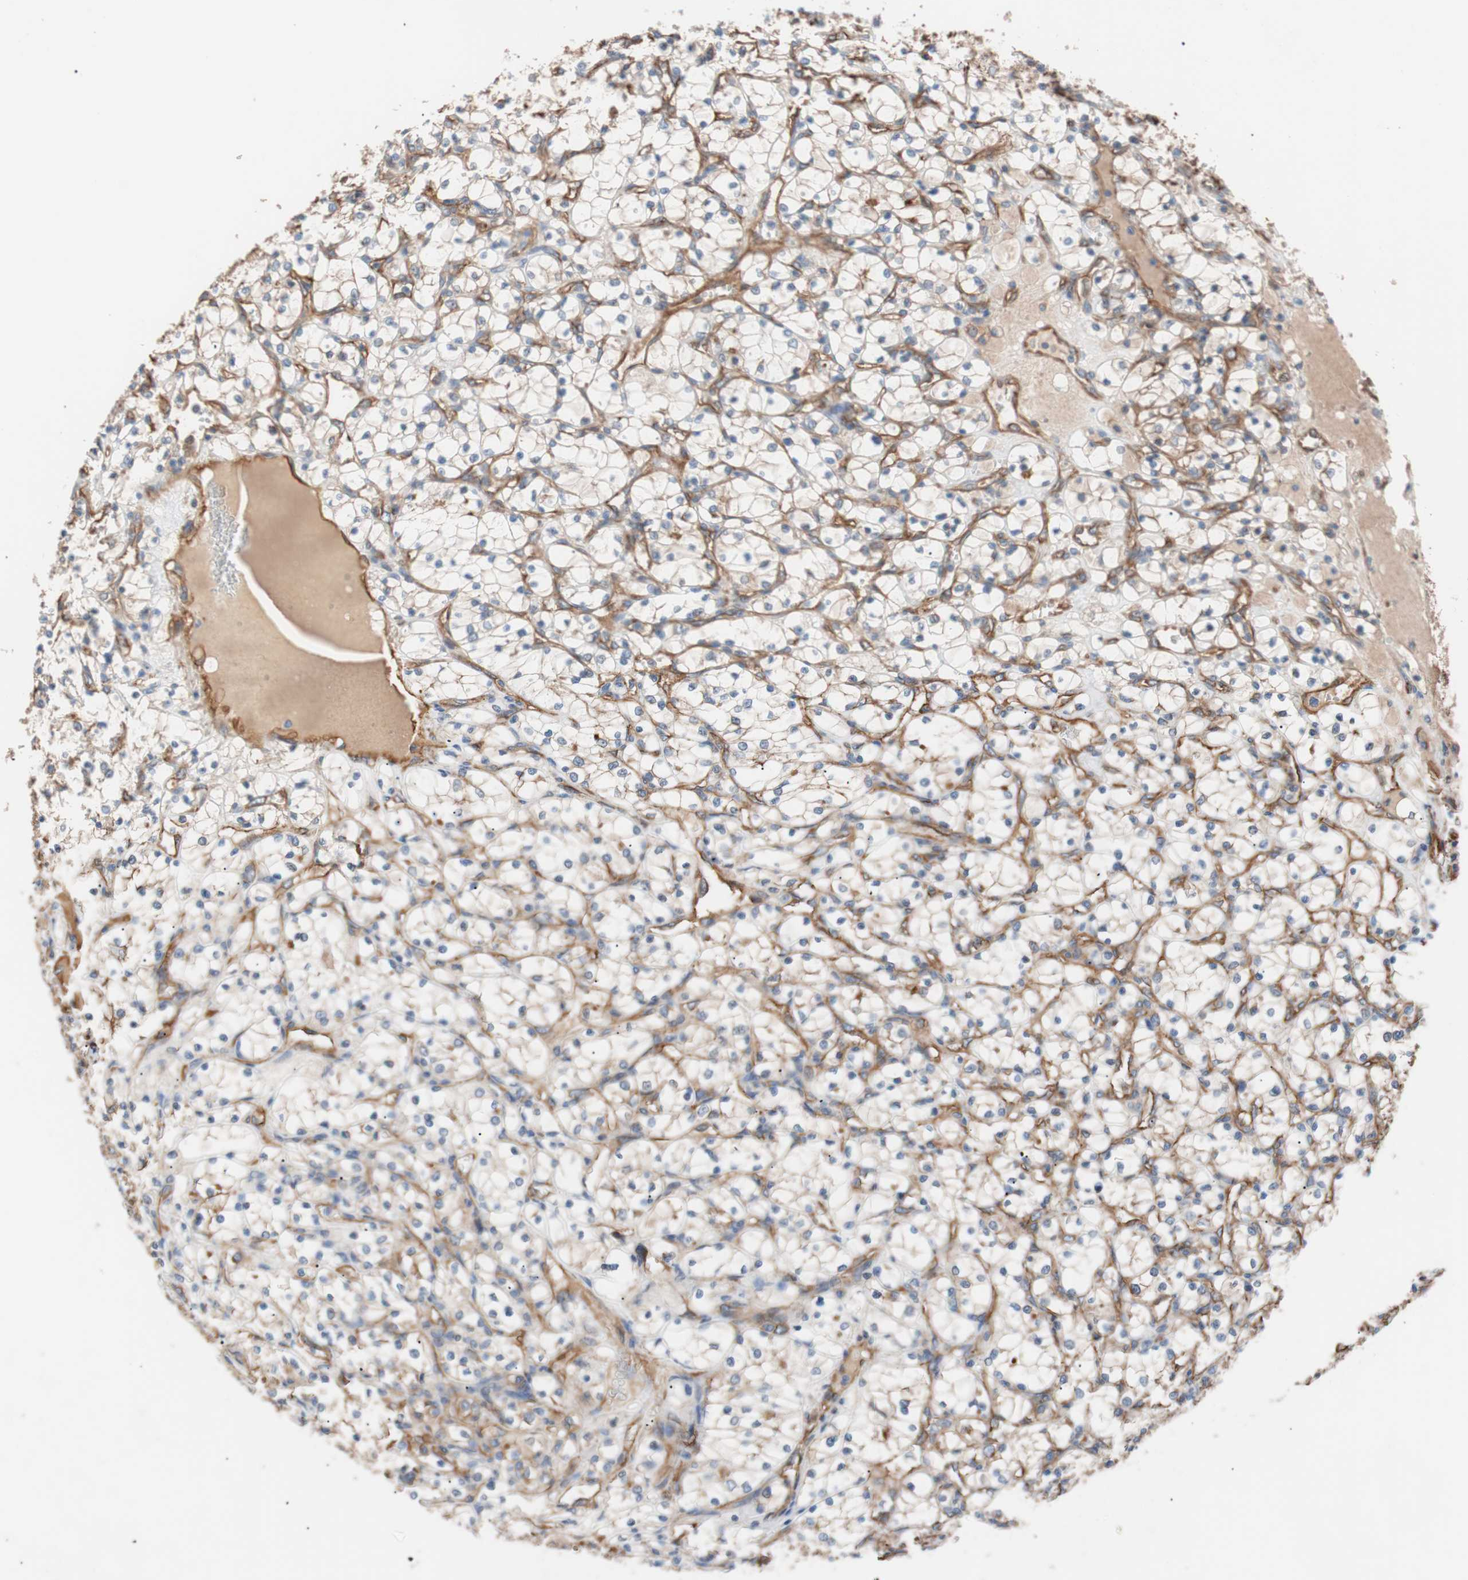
{"staining": {"intensity": "negative", "quantity": "none", "location": "none"}, "tissue": "renal cancer", "cell_type": "Tumor cells", "image_type": "cancer", "snomed": [{"axis": "morphology", "description": "Adenocarcinoma, NOS"}, {"axis": "topography", "description": "Kidney"}], "caption": "A histopathology image of renal cancer (adenocarcinoma) stained for a protein reveals no brown staining in tumor cells. (Stains: DAB IHC with hematoxylin counter stain, Microscopy: brightfield microscopy at high magnification).", "gene": "SPINT1", "patient": {"sex": "female", "age": 69}}